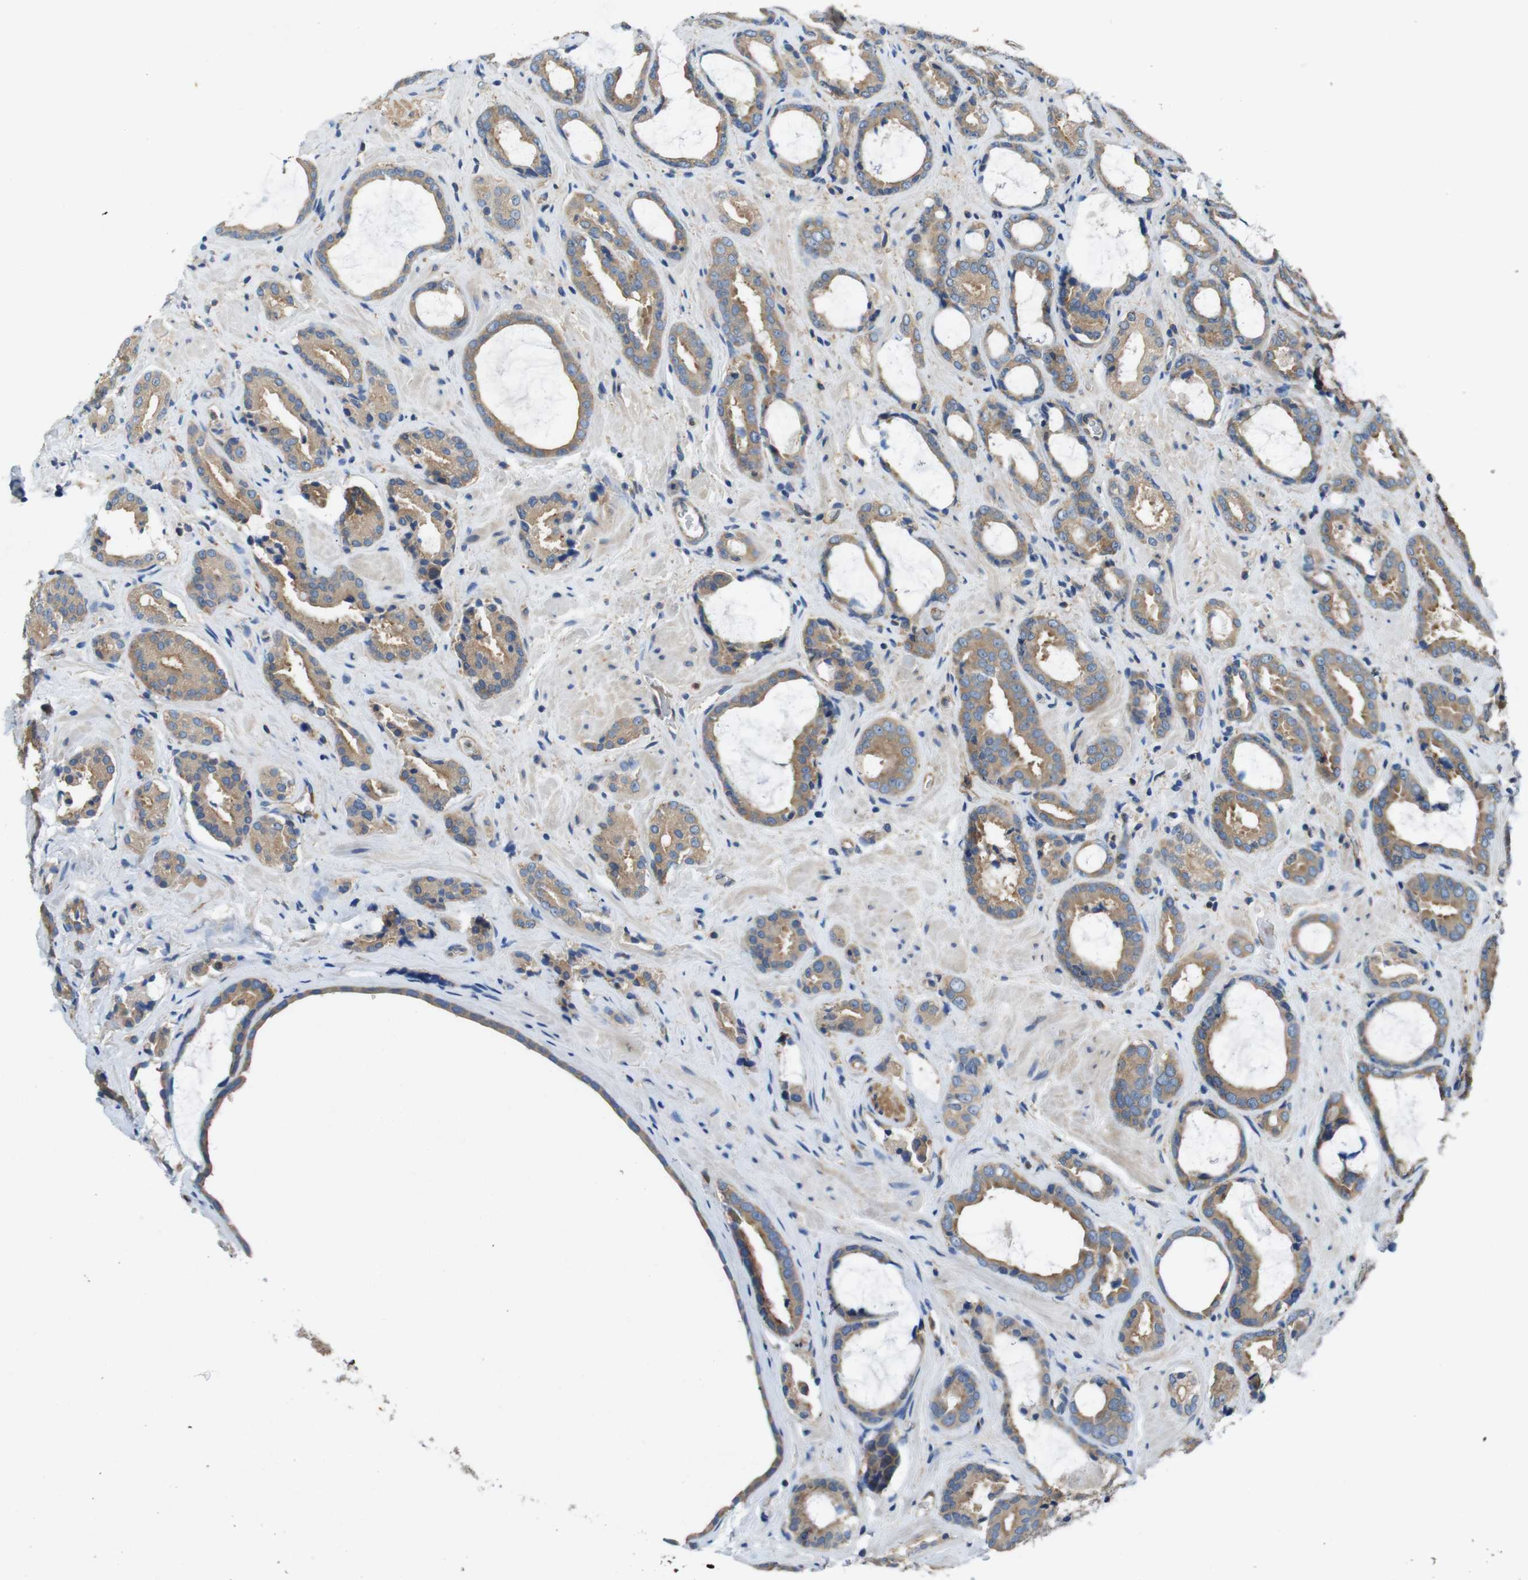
{"staining": {"intensity": "moderate", "quantity": ">75%", "location": "cytoplasmic/membranous"}, "tissue": "prostate cancer", "cell_type": "Tumor cells", "image_type": "cancer", "snomed": [{"axis": "morphology", "description": "Adenocarcinoma, Low grade"}, {"axis": "topography", "description": "Prostate"}], "caption": "Tumor cells display medium levels of moderate cytoplasmic/membranous positivity in about >75% of cells in human prostate low-grade adenocarcinoma.", "gene": "DCTN1", "patient": {"sex": "male", "age": 60}}